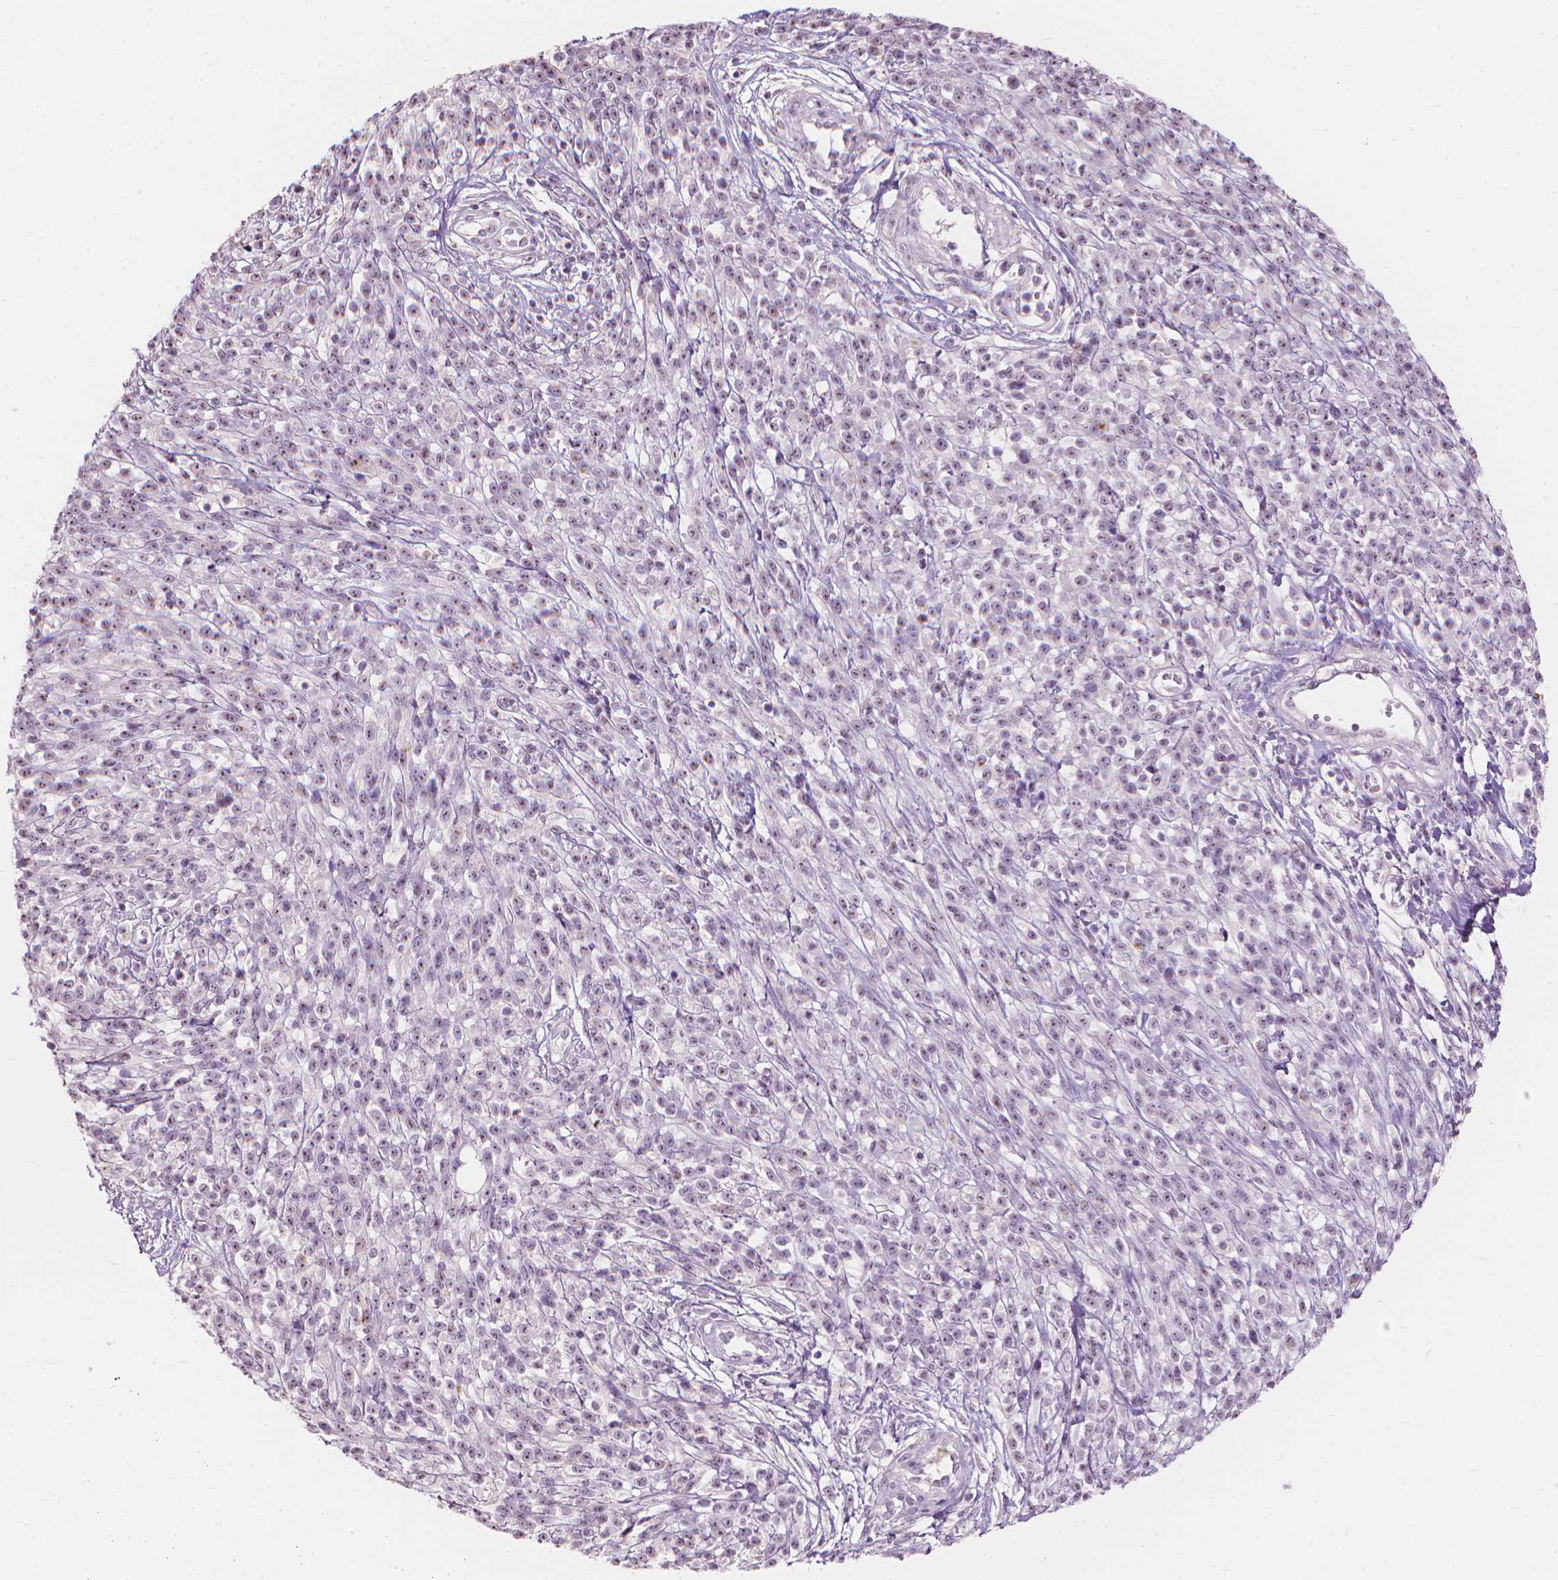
{"staining": {"intensity": "negative", "quantity": "none", "location": "none"}, "tissue": "melanoma", "cell_type": "Tumor cells", "image_type": "cancer", "snomed": [{"axis": "morphology", "description": "Malignant melanoma, NOS"}, {"axis": "topography", "description": "Skin"}, {"axis": "topography", "description": "Skin of trunk"}], "caption": "High power microscopy photomicrograph of an IHC photomicrograph of melanoma, revealing no significant staining in tumor cells.", "gene": "GPRC5A", "patient": {"sex": "male", "age": 74}}